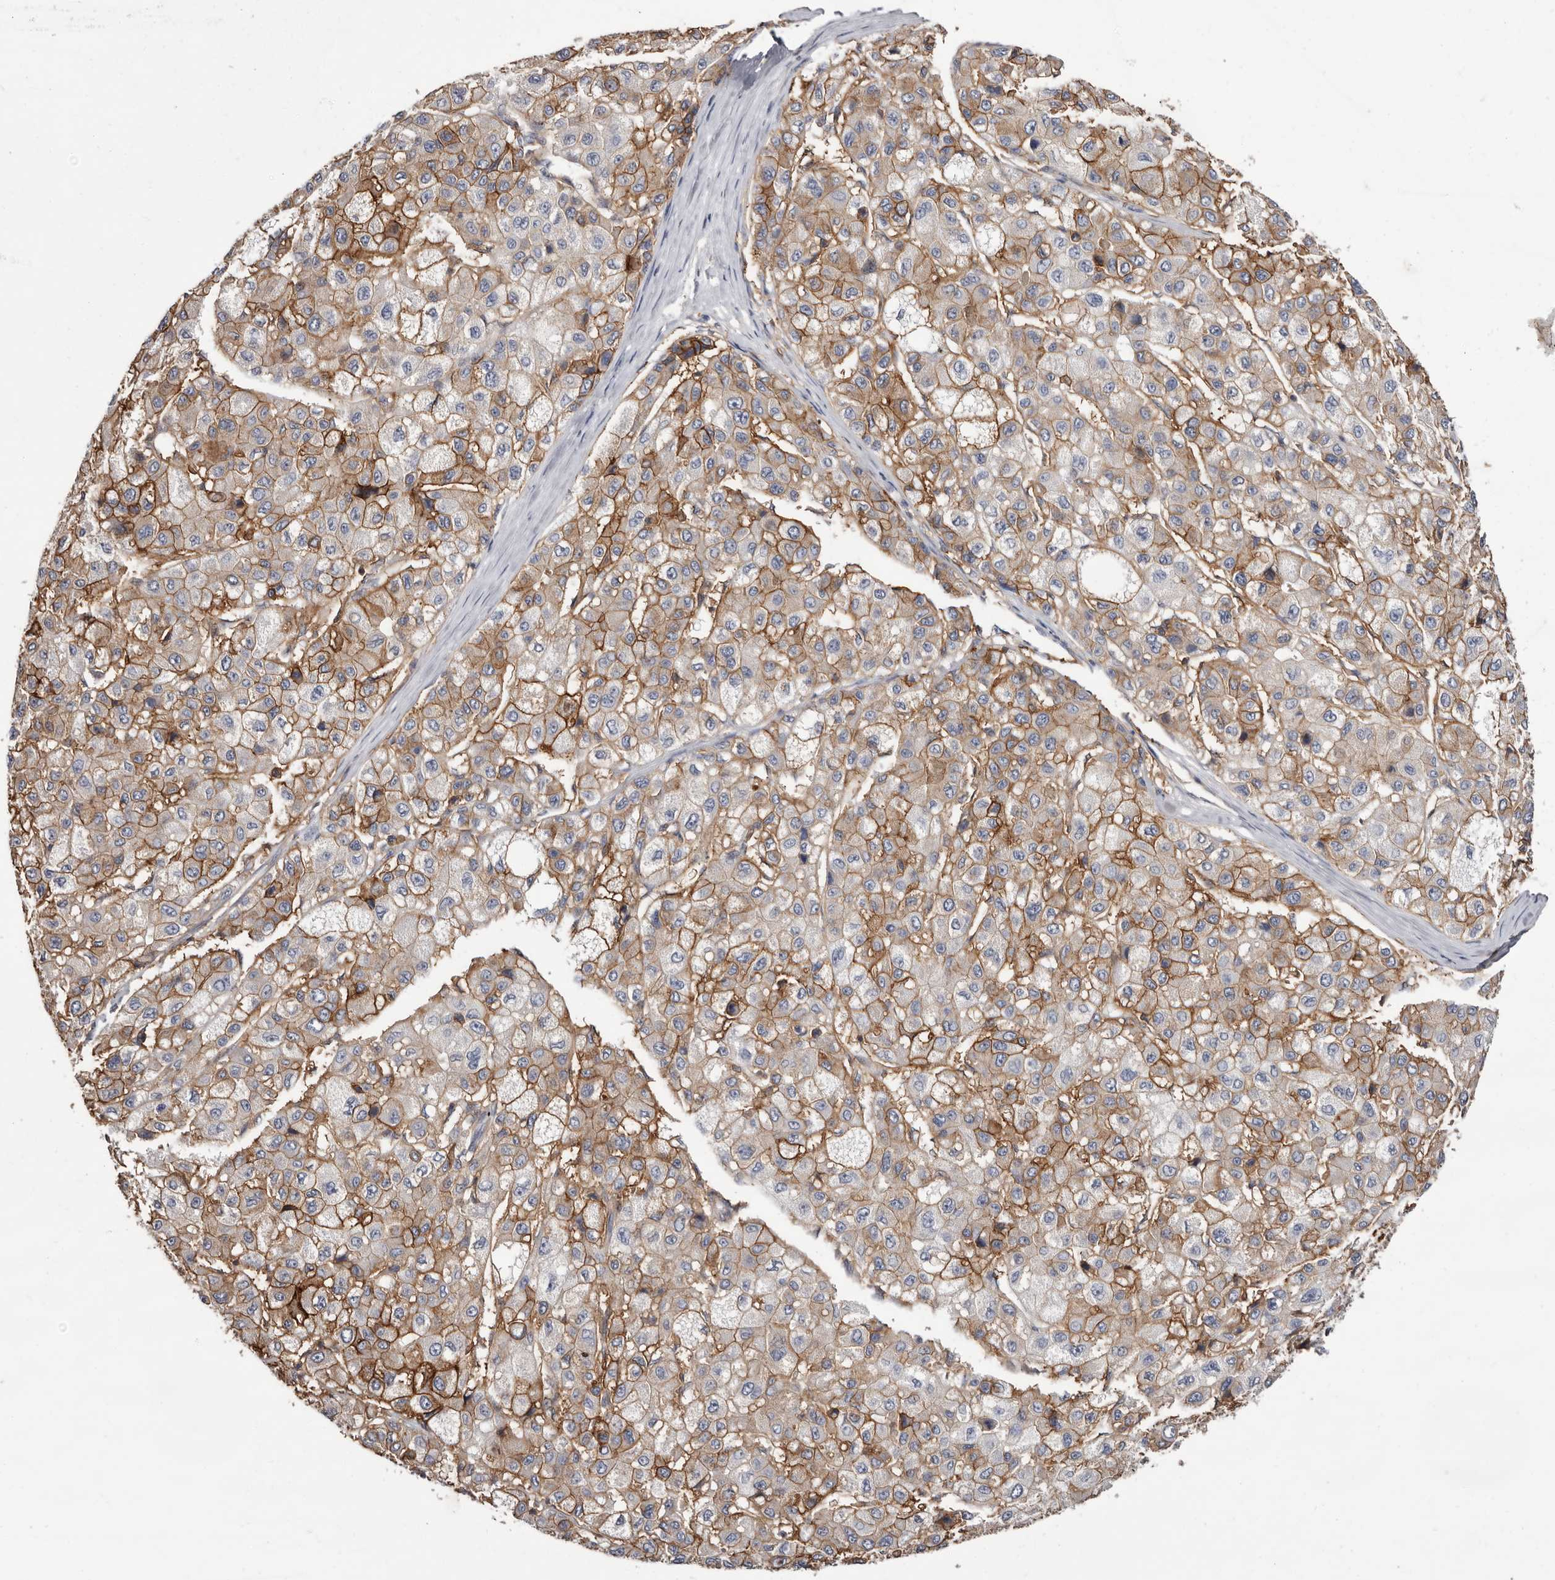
{"staining": {"intensity": "moderate", "quantity": ">75%", "location": "cytoplasmic/membranous"}, "tissue": "liver cancer", "cell_type": "Tumor cells", "image_type": "cancer", "snomed": [{"axis": "morphology", "description": "Carcinoma, Hepatocellular, NOS"}, {"axis": "topography", "description": "Liver"}], "caption": "The photomicrograph demonstrates staining of liver cancer, revealing moderate cytoplasmic/membranous protein expression (brown color) within tumor cells. (Brightfield microscopy of DAB IHC at high magnification).", "gene": "MMACHC", "patient": {"sex": "male", "age": 80}}